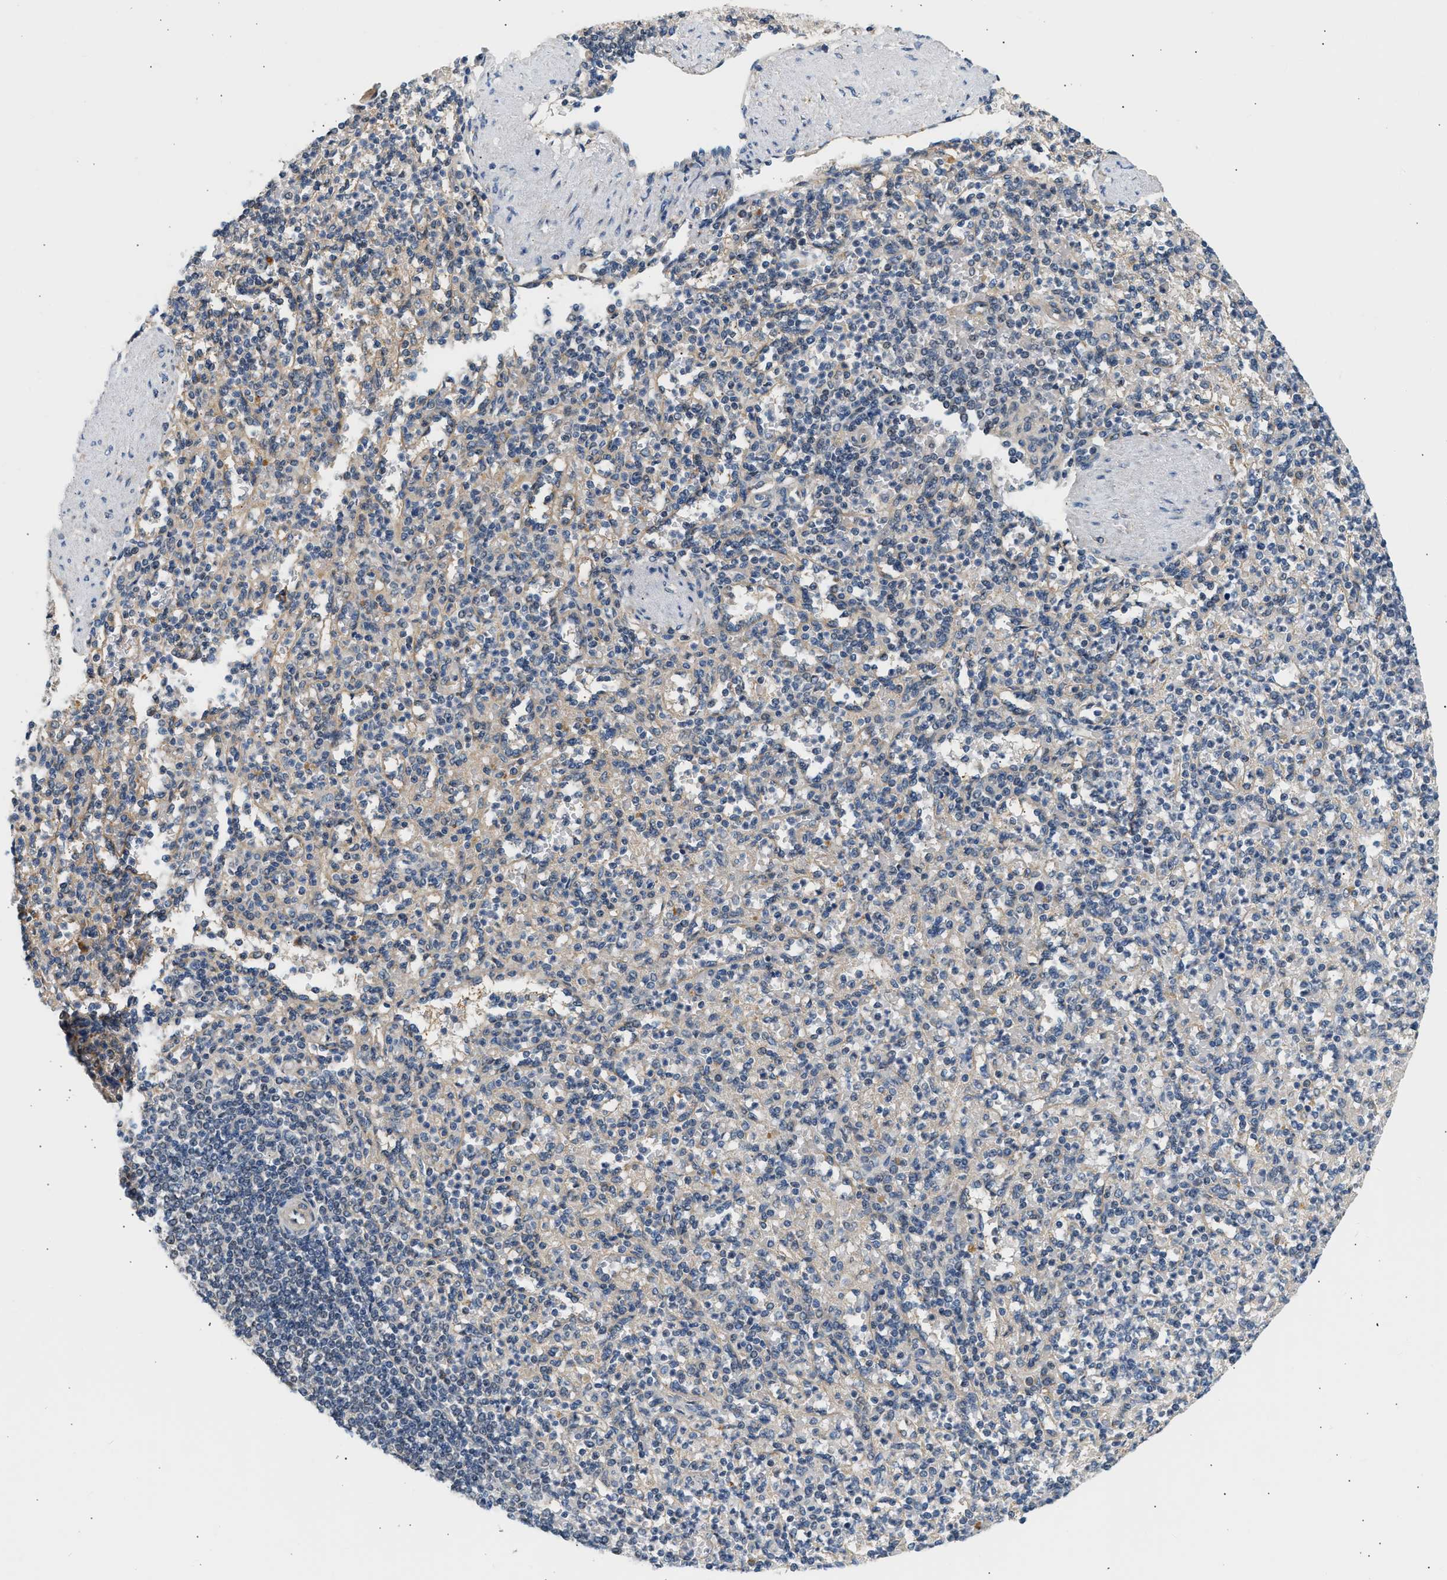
{"staining": {"intensity": "weak", "quantity": "25%-75%", "location": "cytoplasmic/membranous"}, "tissue": "spleen", "cell_type": "Cells in red pulp", "image_type": "normal", "snomed": [{"axis": "morphology", "description": "Normal tissue, NOS"}, {"axis": "topography", "description": "Spleen"}], "caption": "Brown immunohistochemical staining in benign human spleen exhibits weak cytoplasmic/membranous positivity in approximately 25%-75% of cells in red pulp.", "gene": "WDR31", "patient": {"sex": "female", "age": 74}}